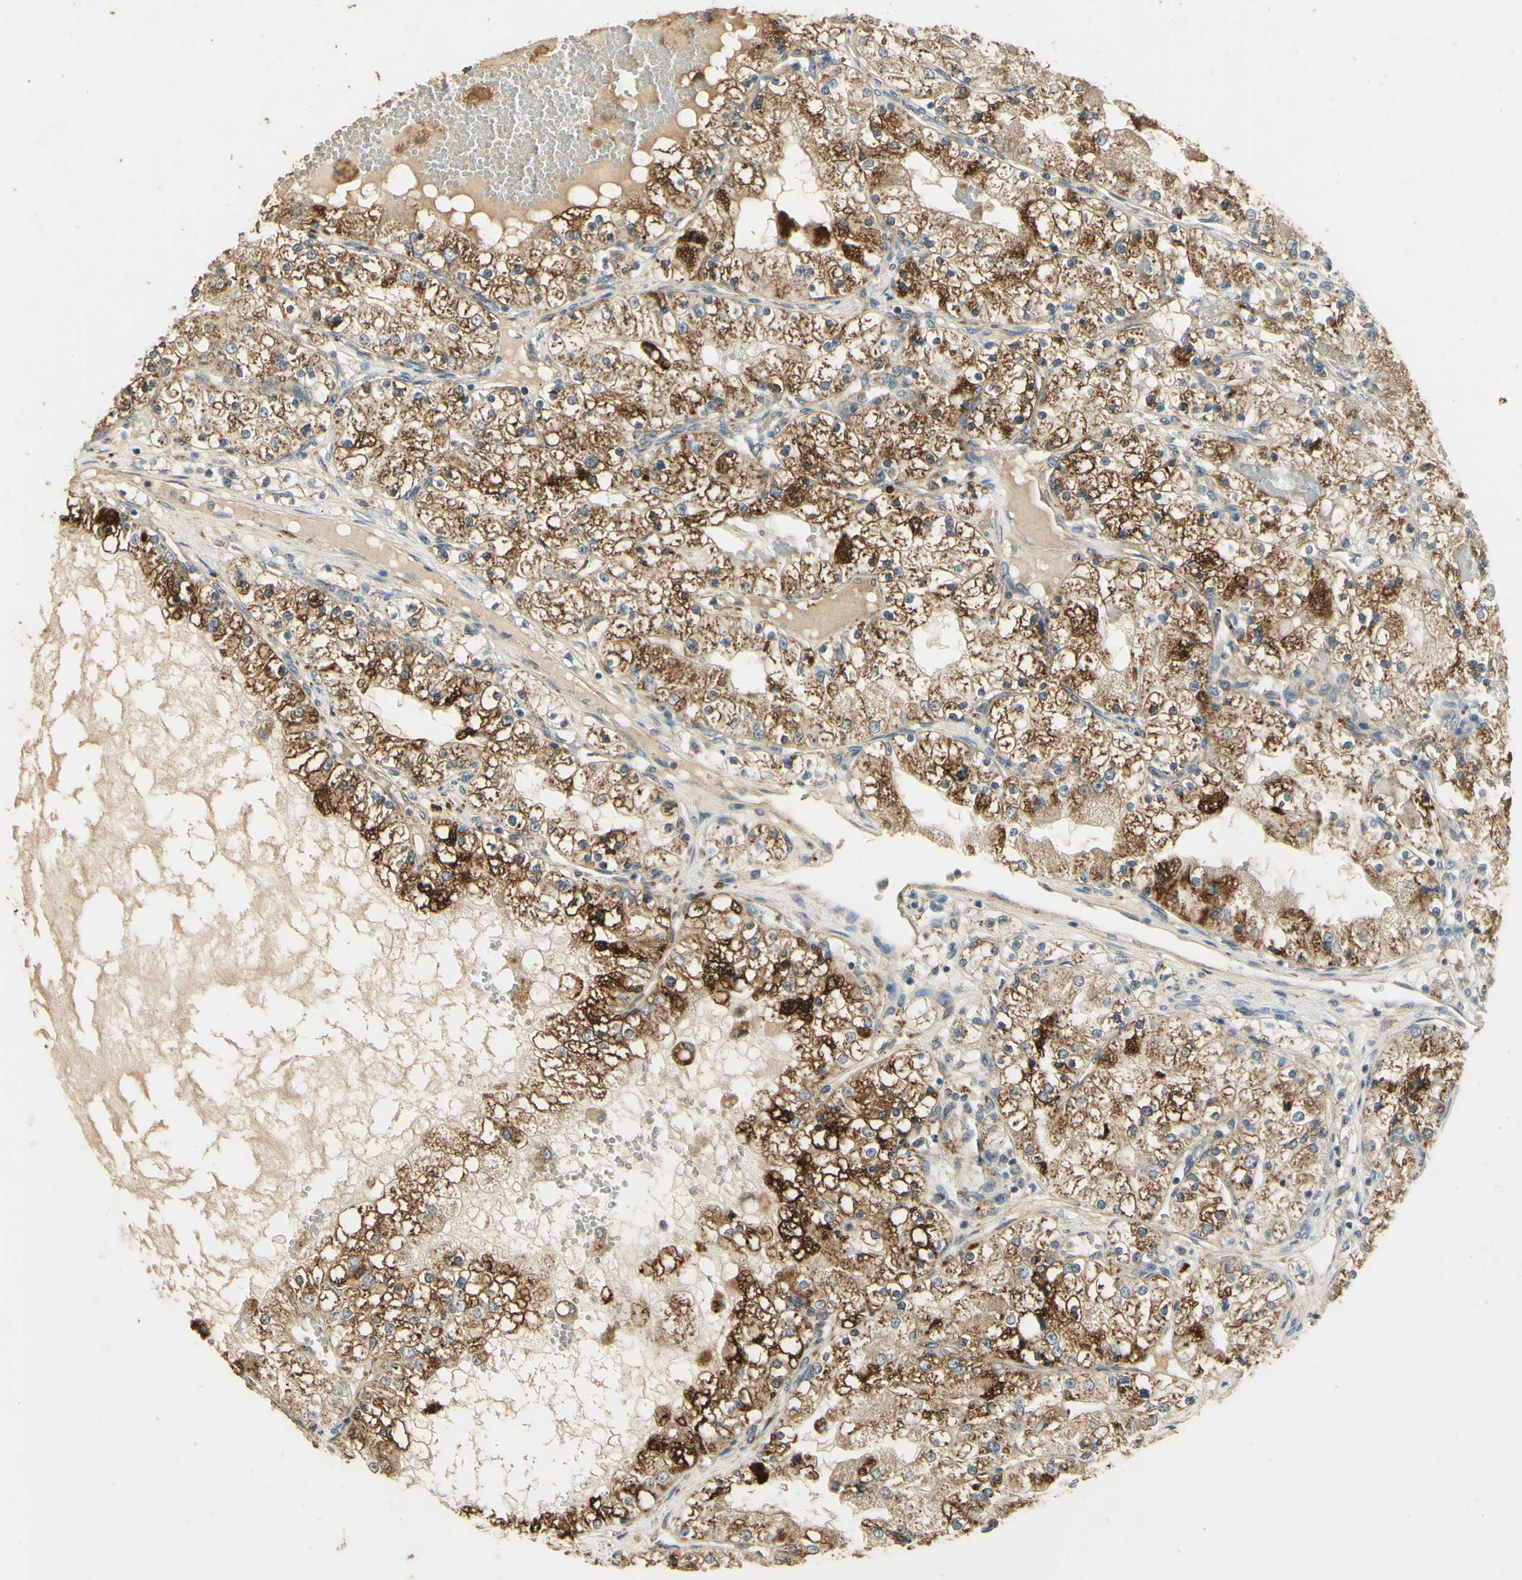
{"staining": {"intensity": "moderate", "quantity": ">75%", "location": "cytoplasmic/membranous"}, "tissue": "renal cancer", "cell_type": "Tumor cells", "image_type": "cancer", "snomed": [{"axis": "morphology", "description": "Adenocarcinoma, NOS"}, {"axis": "topography", "description": "Kidney"}], "caption": "Protein staining of renal adenocarcinoma tissue displays moderate cytoplasmic/membranous positivity in about >75% of tumor cells. (DAB (3,3'-diaminobenzidine) IHC with brightfield microscopy, high magnification).", "gene": "ARHGEF17", "patient": {"sex": "male", "age": 68}}